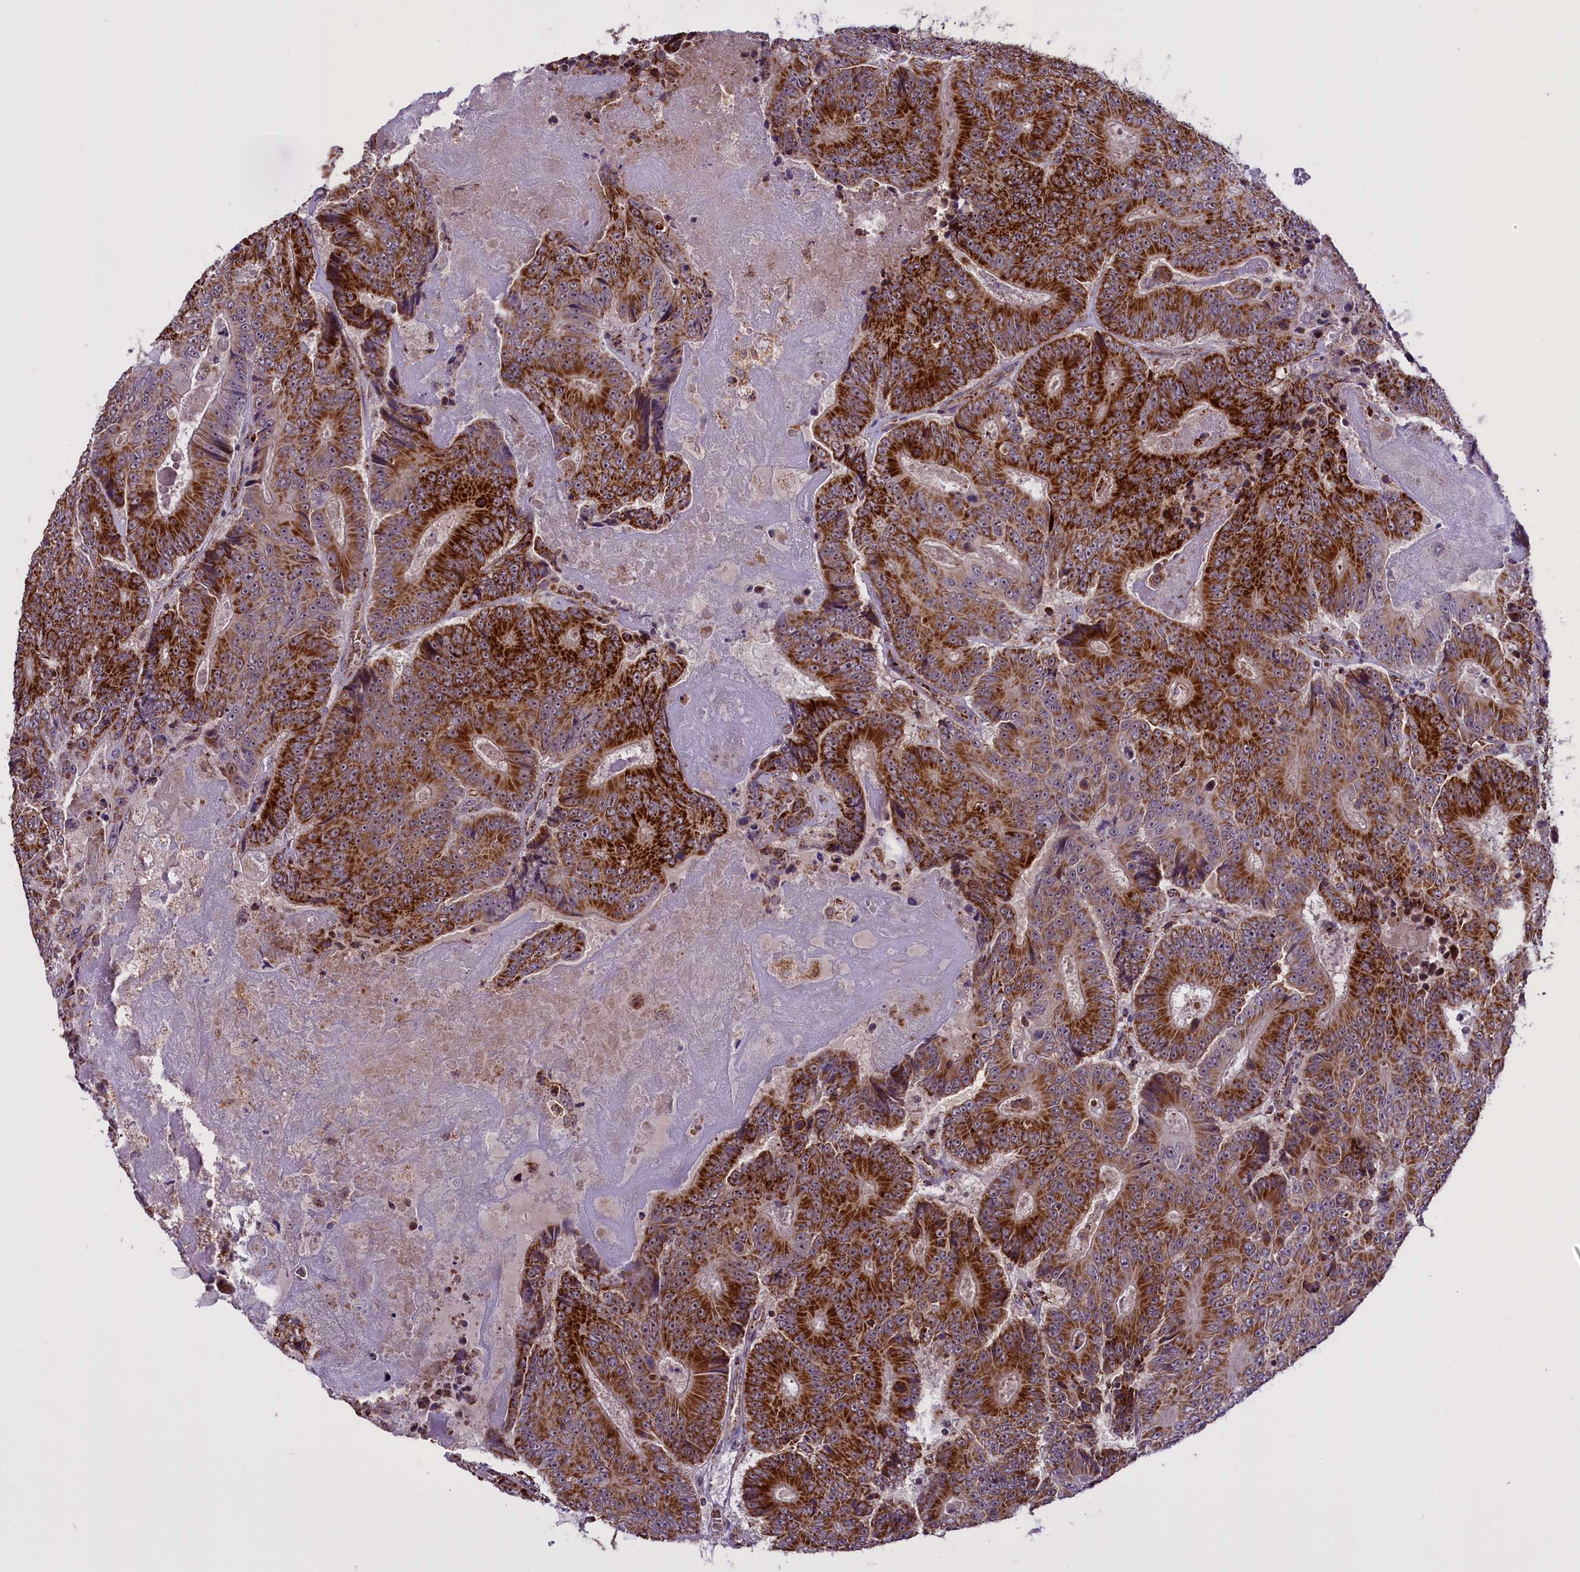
{"staining": {"intensity": "strong", "quantity": ">75%", "location": "cytoplasmic/membranous"}, "tissue": "colorectal cancer", "cell_type": "Tumor cells", "image_type": "cancer", "snomed": [{"axis": "morphology", "description": "Adenocarcinoma, NOS"}, {"axis": "topography", "description": "Colon"}], "caption": "Protein staining of colorectal cancer tissue reveals strong cytoplasmic/membranous positivity in about >75% of tumor cells.", "gene": "NDUFS5", "patient": {"sex": "male", "age": 83}}